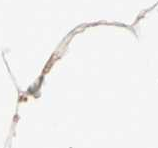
{"staining": {"intensity": "weak", "quantity": "25%-75%", "location": "cytoplasmic/membranous"}, "tissue": "adipose tissue", "cell_type": "Adipocytes", "image_type": "normal", "snomed": [{"axis": "morphology", "description": "Normal tissue, NOS"}, {"axis": "topography", "description": "Breast"}, {"axis": "topography", "description": "Soft tissue"}], "caption": "The histopathology image demonstrates staining of unremarkable adipose tissue, revealing weak cytoplasmic/membranous protein positivity (brown color) within adipocytes. (Brightfield microscopy of DAB IHC at high magnification).", "gene": "NIT1", "patient": {"sex": "female", "age": 25}}